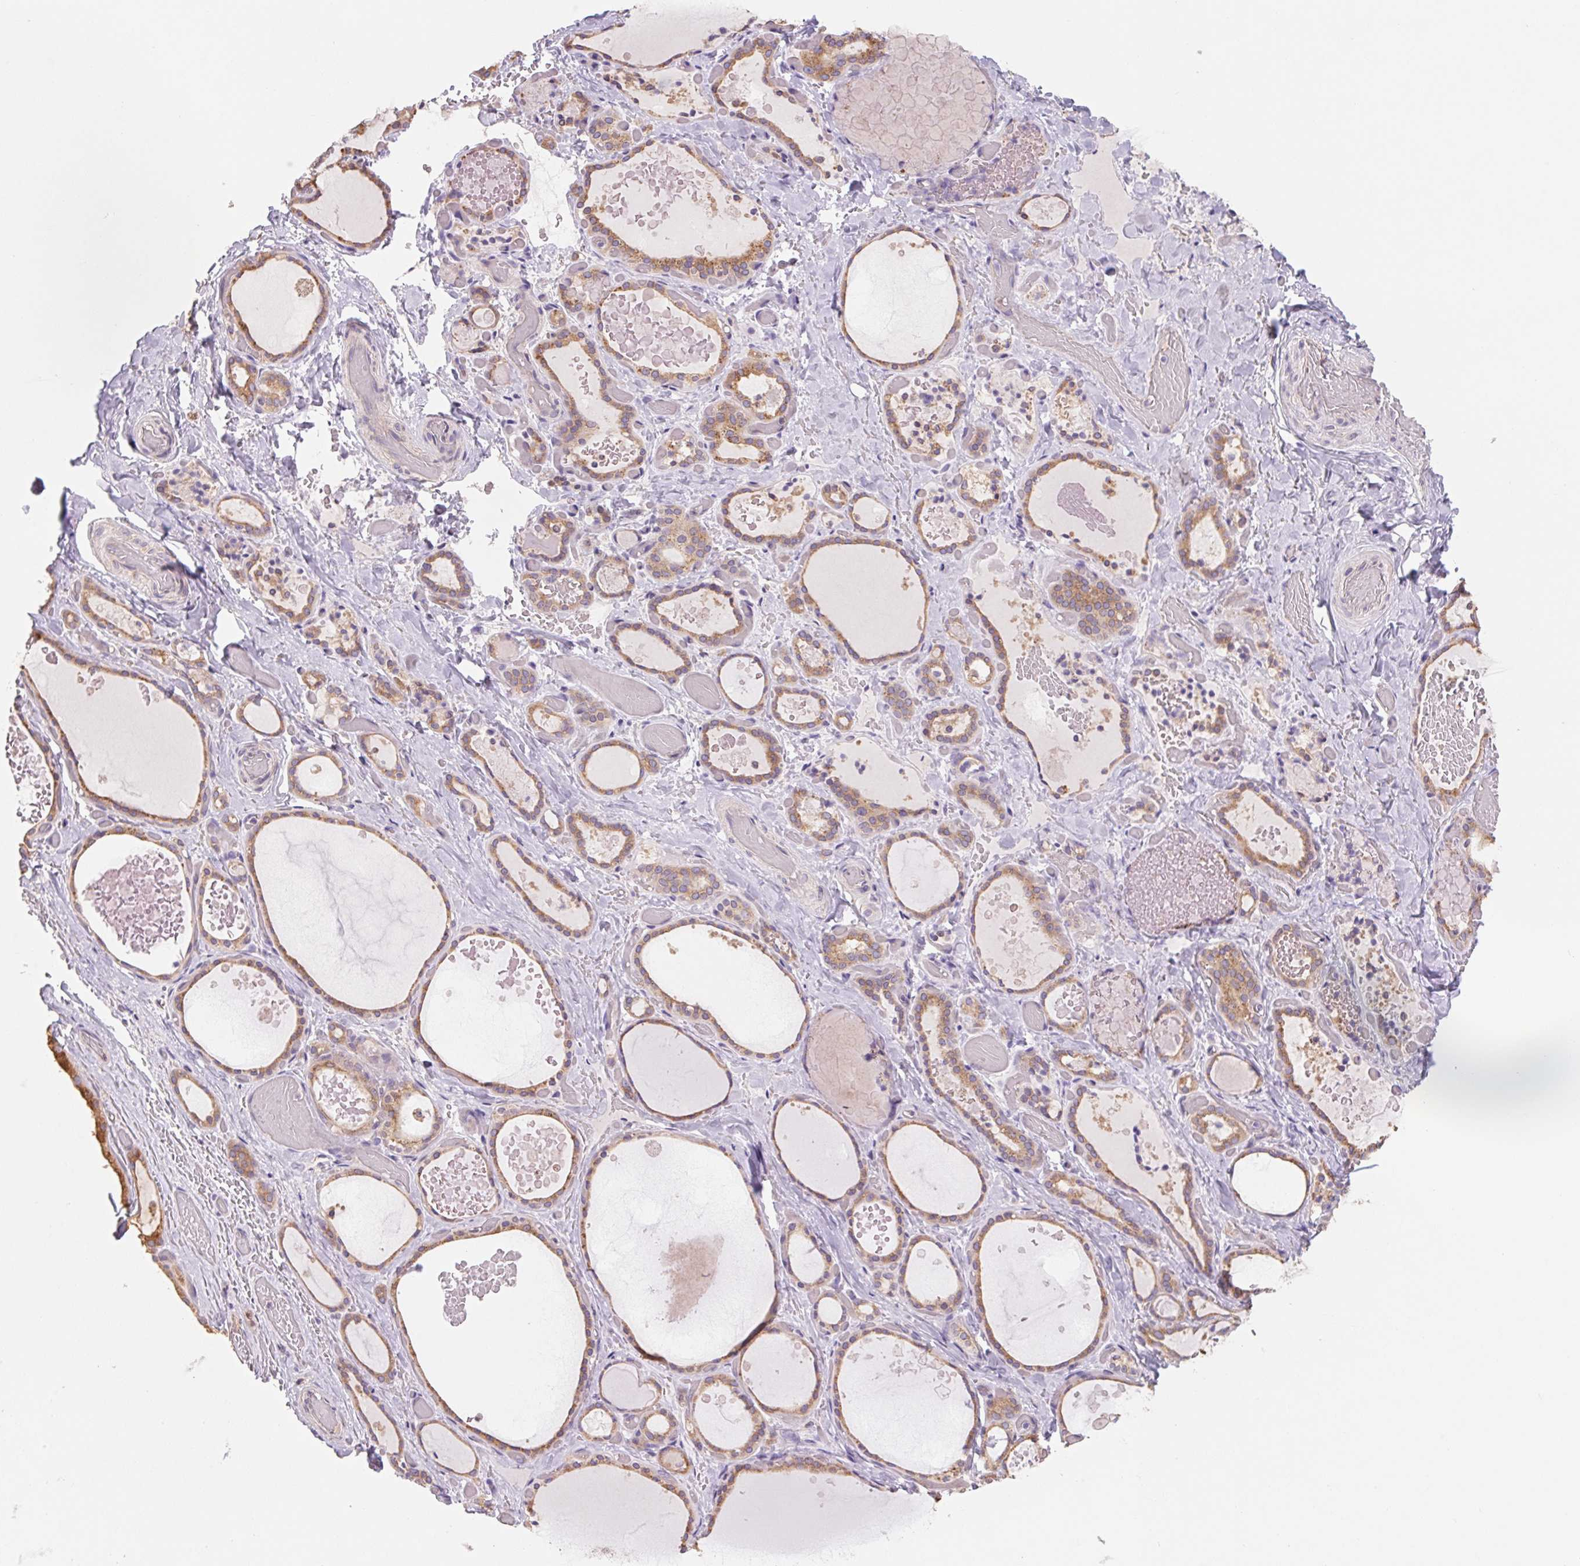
{"staining": {"intensity": "moderate", "quantity": ">75%", "location": "cytoplasmic/membranous"}, "tissue": "thyroid gland", "cell_type": "Glandular cells", "image_type": "normal", "snomed": [{"axis": "morphology", "description": "Normal tissue, NOS"}, {"axis": "topography", "description": "Thyroid gland"}], "caption": "This histopathology image displays immunohistochemistry staining of unremarkable thyroid gland, with medium moderate cytoplasmic/membranous staining in about >75% of glandular cells.", "gene": "RAB1A", "patient": {"sex": "female", "age": 56}}